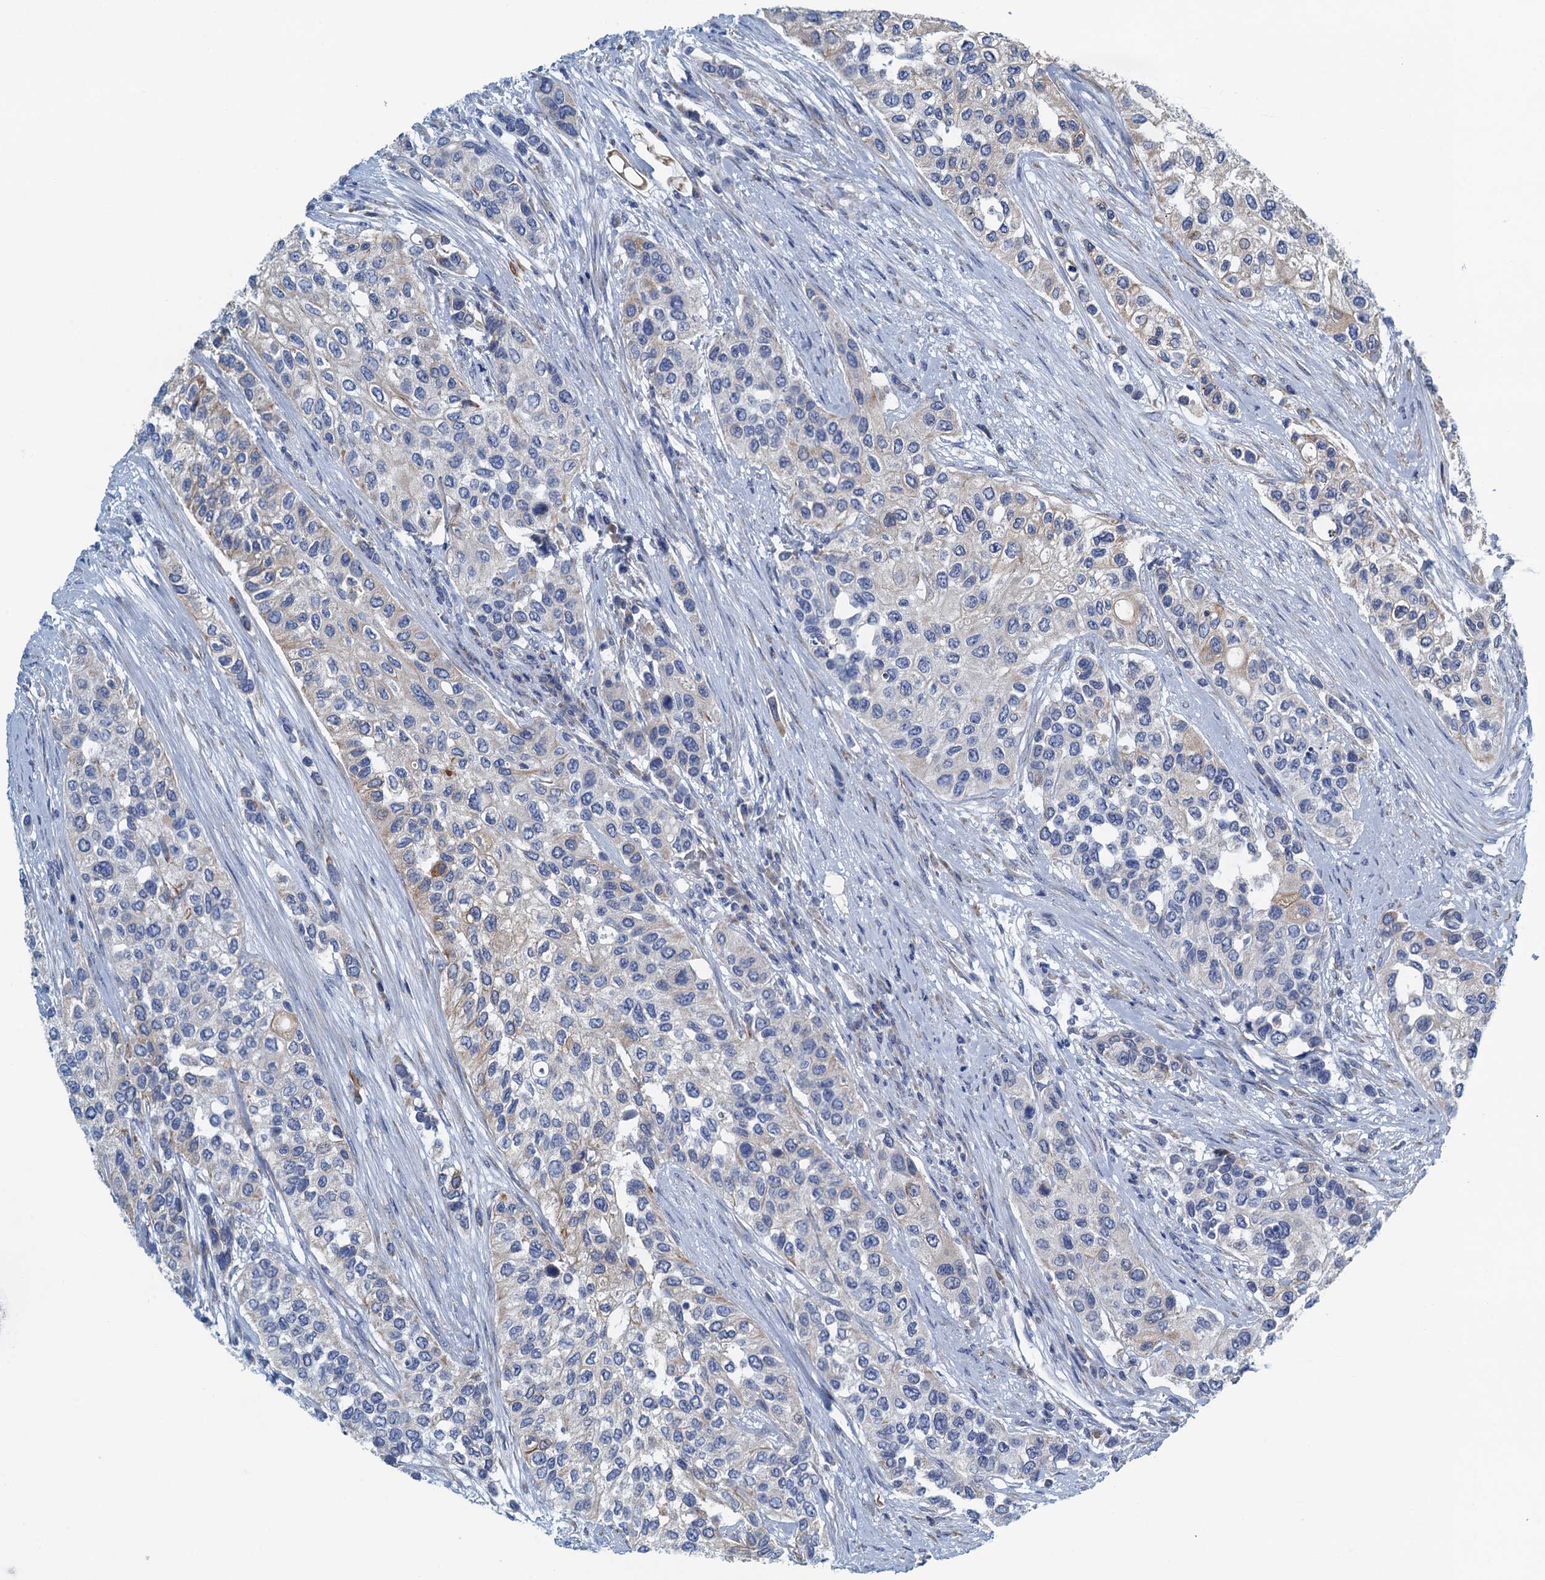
{"staining": {"intensity": "weak", "quantity": "<25%", "location": "cytoplasmic/membranous"}, "tissue": "urothelial cancer", "cell_type": "Tumor cells", "image_type": "cancer", "snomed": [{"axis": "morphology", "description": "Normal tissue, NOS"}, {"axis": "morphology", "description": "Urothelial carcinoma, High grade"}, {"axis": "topography", "description": "Vascular tissue"}, {"axis": "topography", "description": "Urinary bladder"}], "caption": "Immunohistochemistry (IHC) photomicrograph of human high-grade urothelial carcinoma stained for a protein (brown), which reveals no staining in tumor cells.", "gene": "C10orf88", "patient": {"sex": "female", "age": 56}}